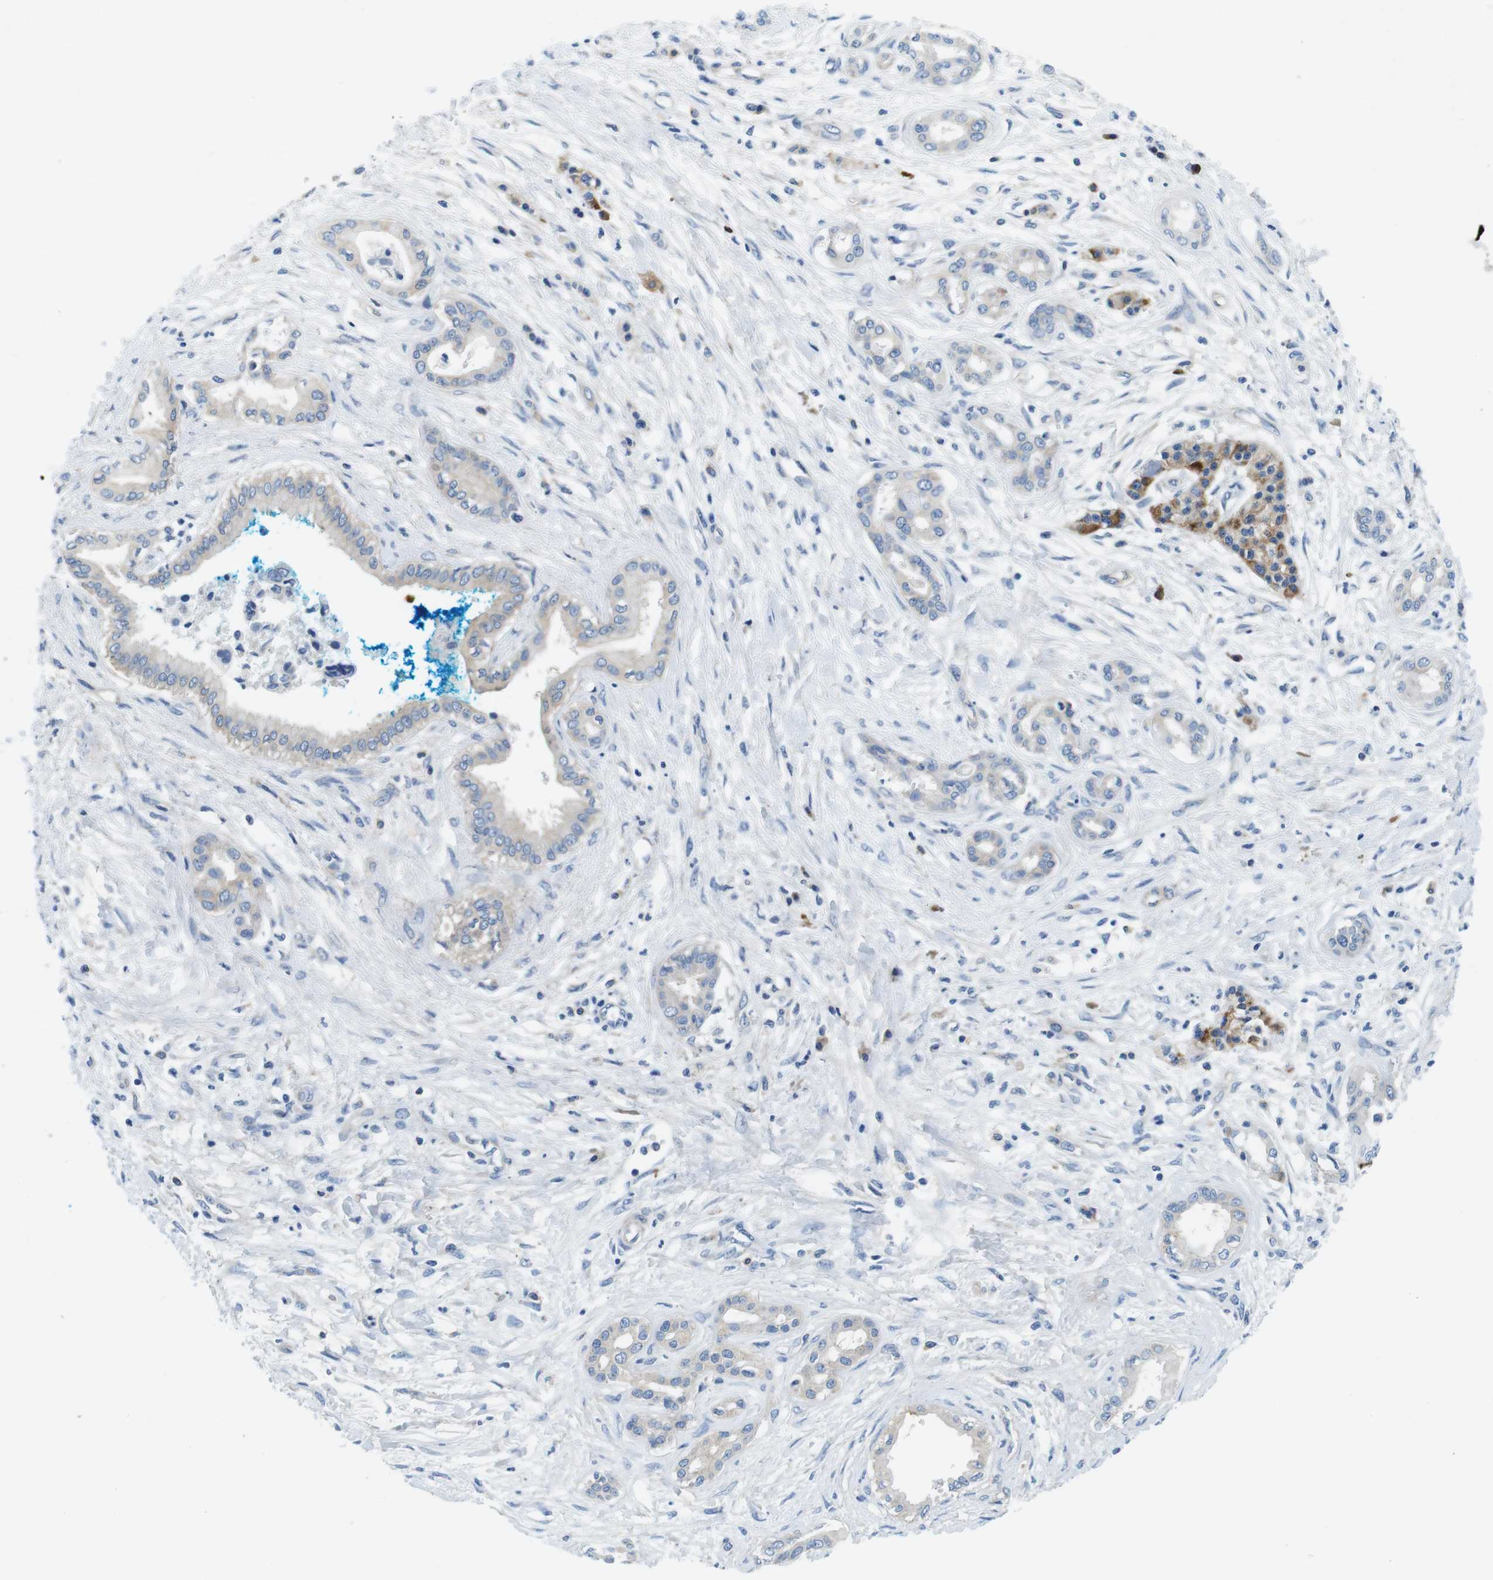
{"staining": {"intensity": "negative", "quantity": "none", "location": "none"}, "tissue": "pancreatic cancer", "cell_type": "Tumor cells", "image_type": "cancer", "snomed": [{"axis": "morphology", "description": "Adenocarcinoma, NOS"}, {"axis": "topography", "description": "Pancreas"}], "caption": "A histopathology image of pancreatic adenocarcinoma stained for a protein demonstrates no brown staining in tumor cells. Brightfield microscopy of IHC stained with DAB (3,3'-diaminobenzidine) (brown) and hematoxylin (blue), captured at high magnification.", "gene": "DENND4C", "patient": {"sex": "male", "age": 56}}